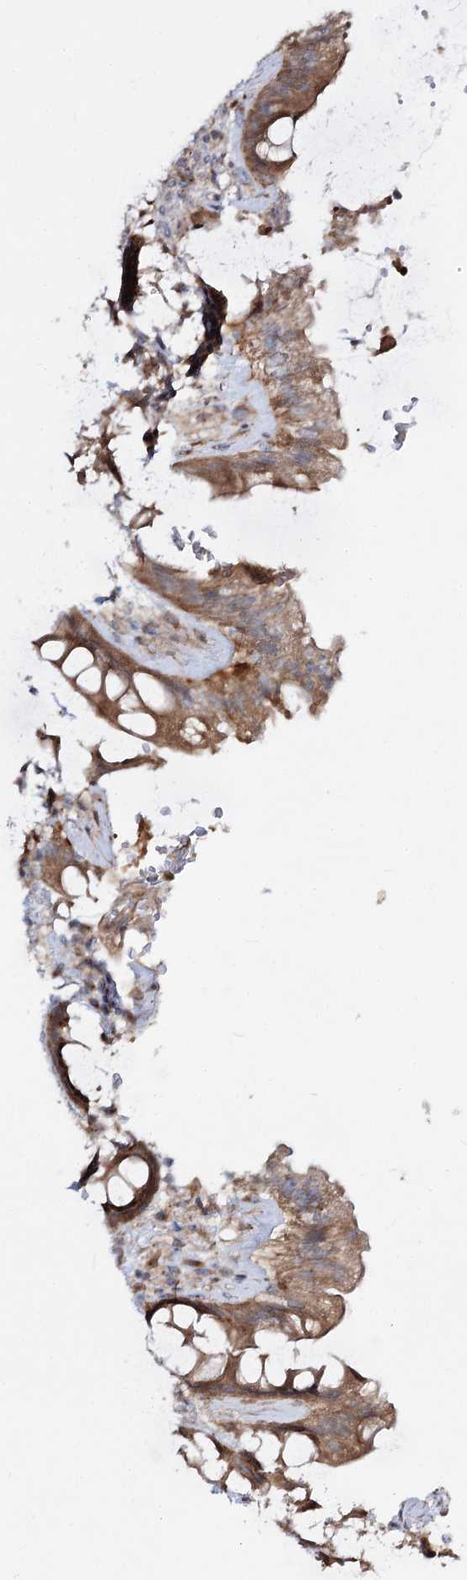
{"staining": {"intensity": "moderate", "quantity": ">75%", "location": "cytoplasmic/membranous"}, "tissue": "rectum", "cell_type": "Glandular cells", "image_type": "normal", "snomed": [{"axis": "morphology", "description": "Normal tissue, NOS"}, {"axis": "topography", "description": "Rectum"}], "caption": "Immunohistochemistry histopathology image of benign rectum stained for a protein (brown), which shows medium levels of moderate cytoplasmic/membranous expression in approximately >75% of glandular cells.", "gene": "C11orf80", "patient": {"sex": "female", "age": 46}}